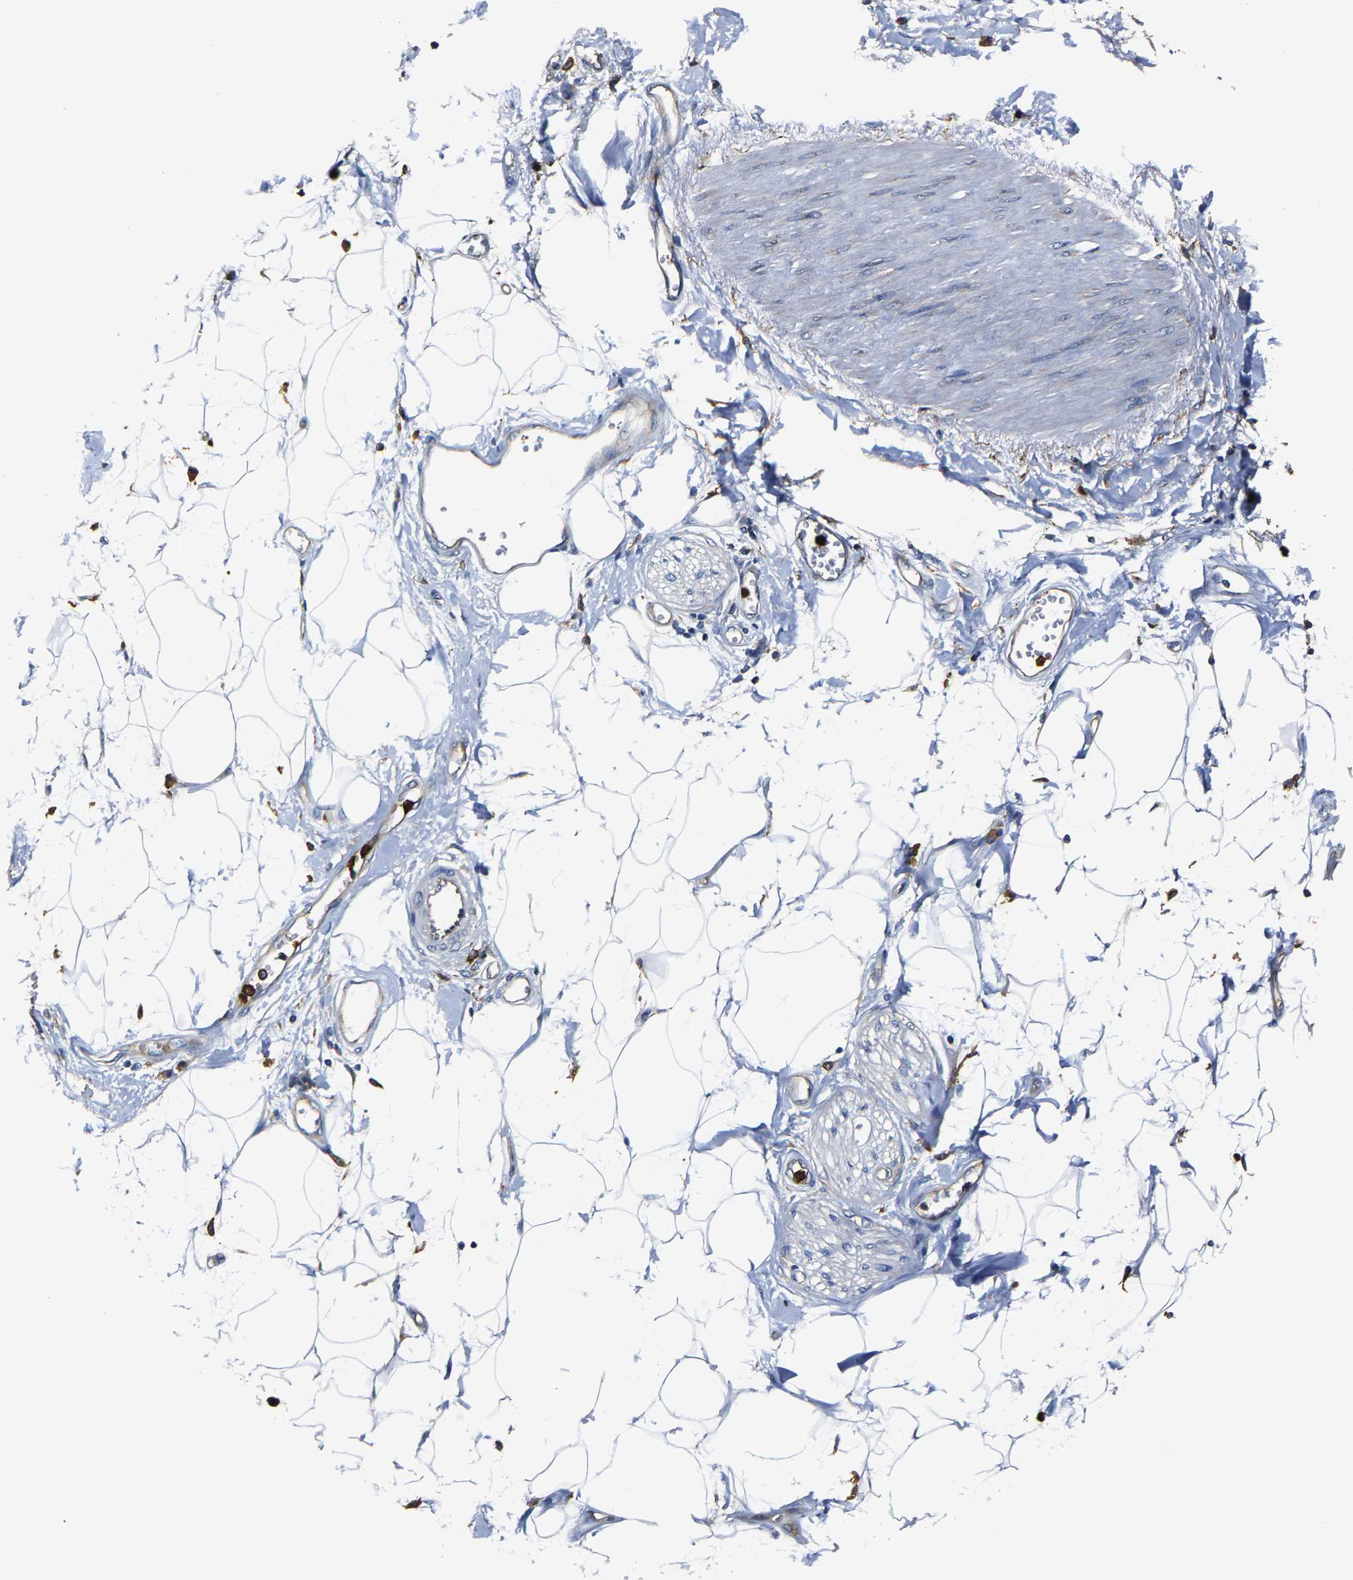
{"staining": {"intensity": "negative", "quantity": "none", "location": "none"}, "tissue": "adipose tissue", "cell_type": "Adipocytes", "image_type": "normal", "snomed": [{"axis": "morphology", "description": "Normal tissue, NOS"}, {"axis": "morphology", "description": "Adenocarcinoma, NOS"}, {"axis": "topography", "description": "Duodenum"}, {"axis": "topography", "description": "Peripheral nerve tissue"}], "caption": "Adipocytes are negative for protein expression in unremarkable human adipose tissue.", "gene": "TRAF6", "patient": {"sex": "female", "age": 60}}